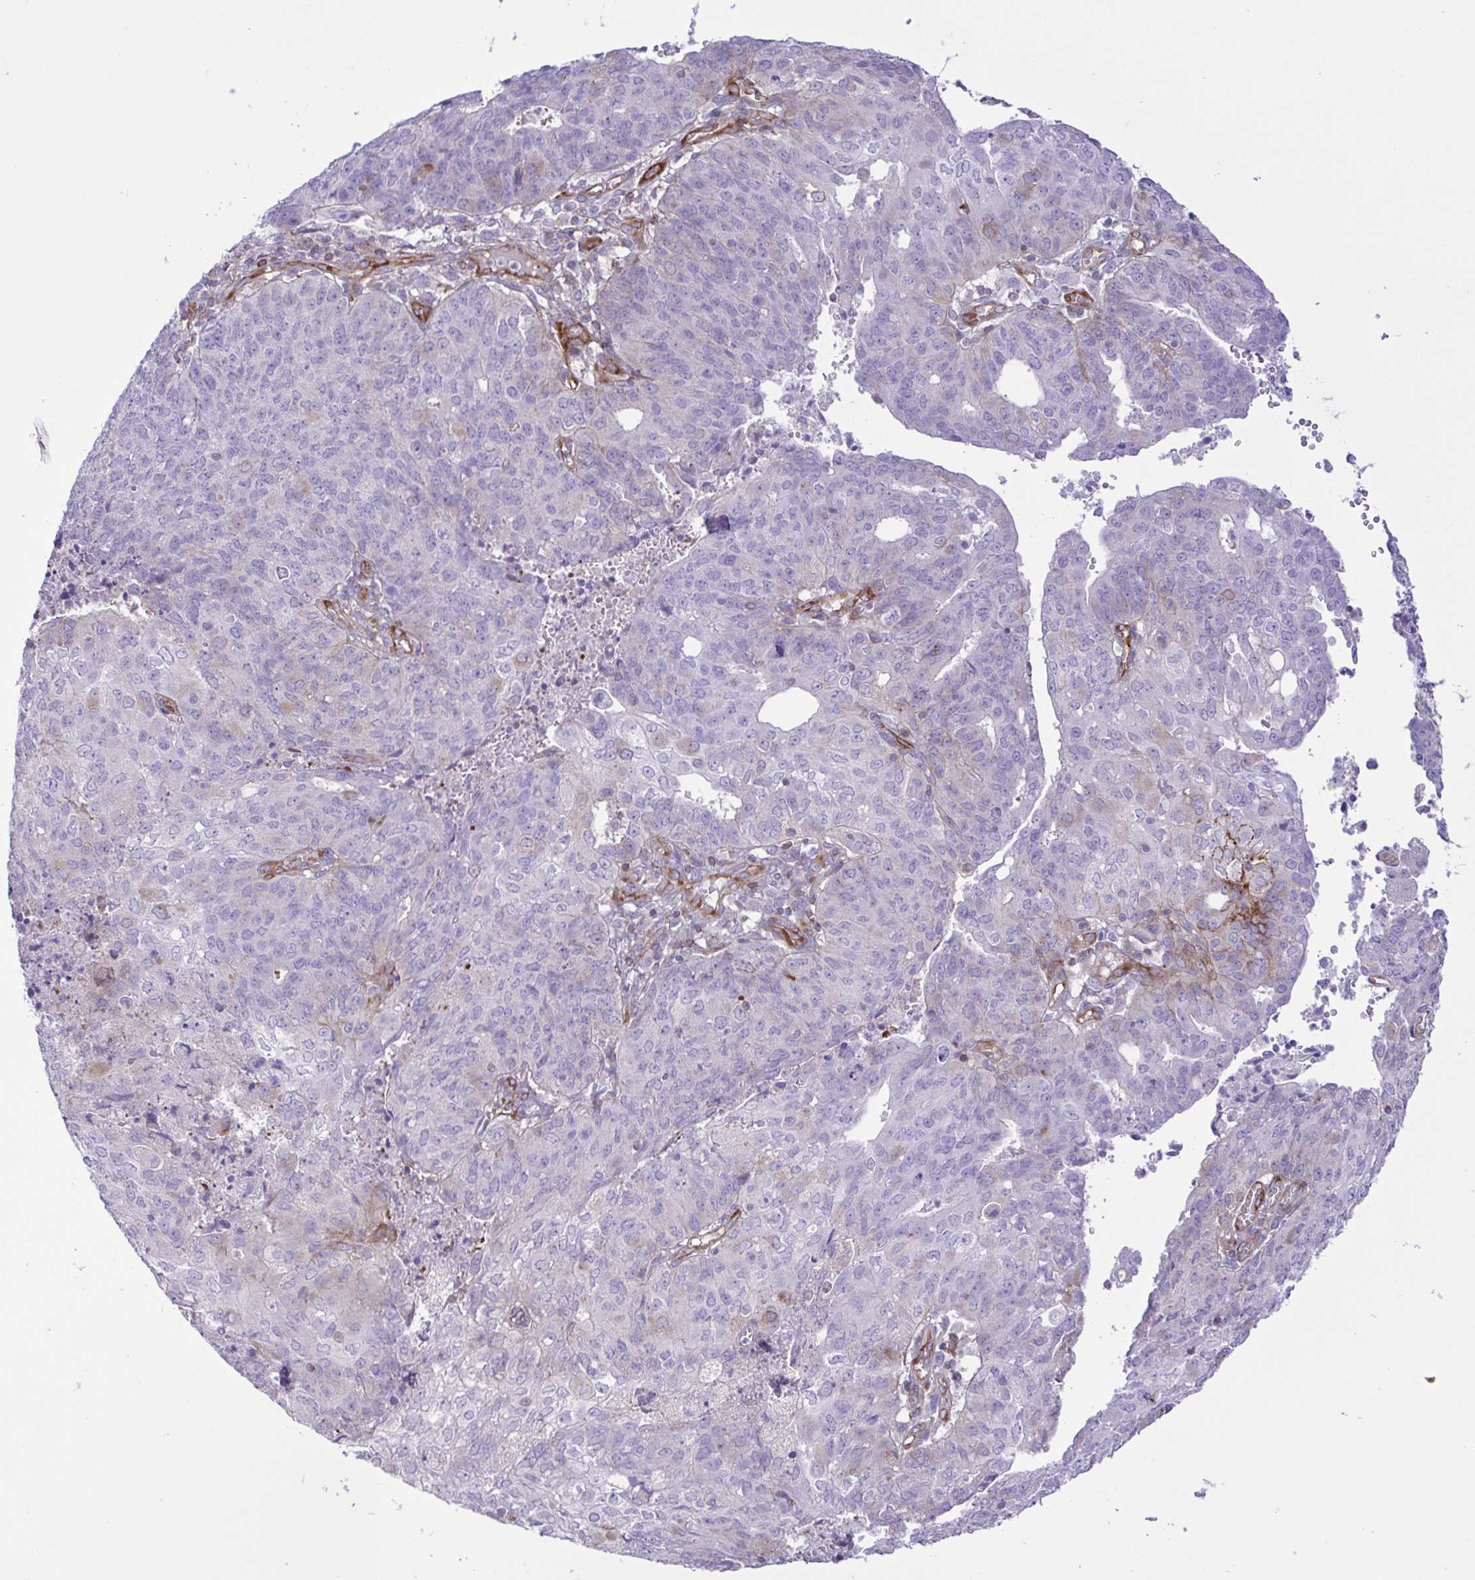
{"staining": {"intensity": "negative", "quantity": "none", "location": "none"}, "tissue": "endometrial cancer", "cell_type": "Tumor cells", "image_type": "cancer", "snomed": [{"axis": "morphology", "description": "Adenocarcinoma, NOS"}, {"axis": "topography", "description": "Endometrium"}], "caption": "Immunohistochemistry (IHC) histopathology image of neoplastic tissue: human adenocarcinoma (endometrial) stained with DAB (3,3'-diaminobenzidine) displays no significant protein staining in tumor cells.", "gene": "FLT1", "patient": {"sex": "female", "age": 82}}